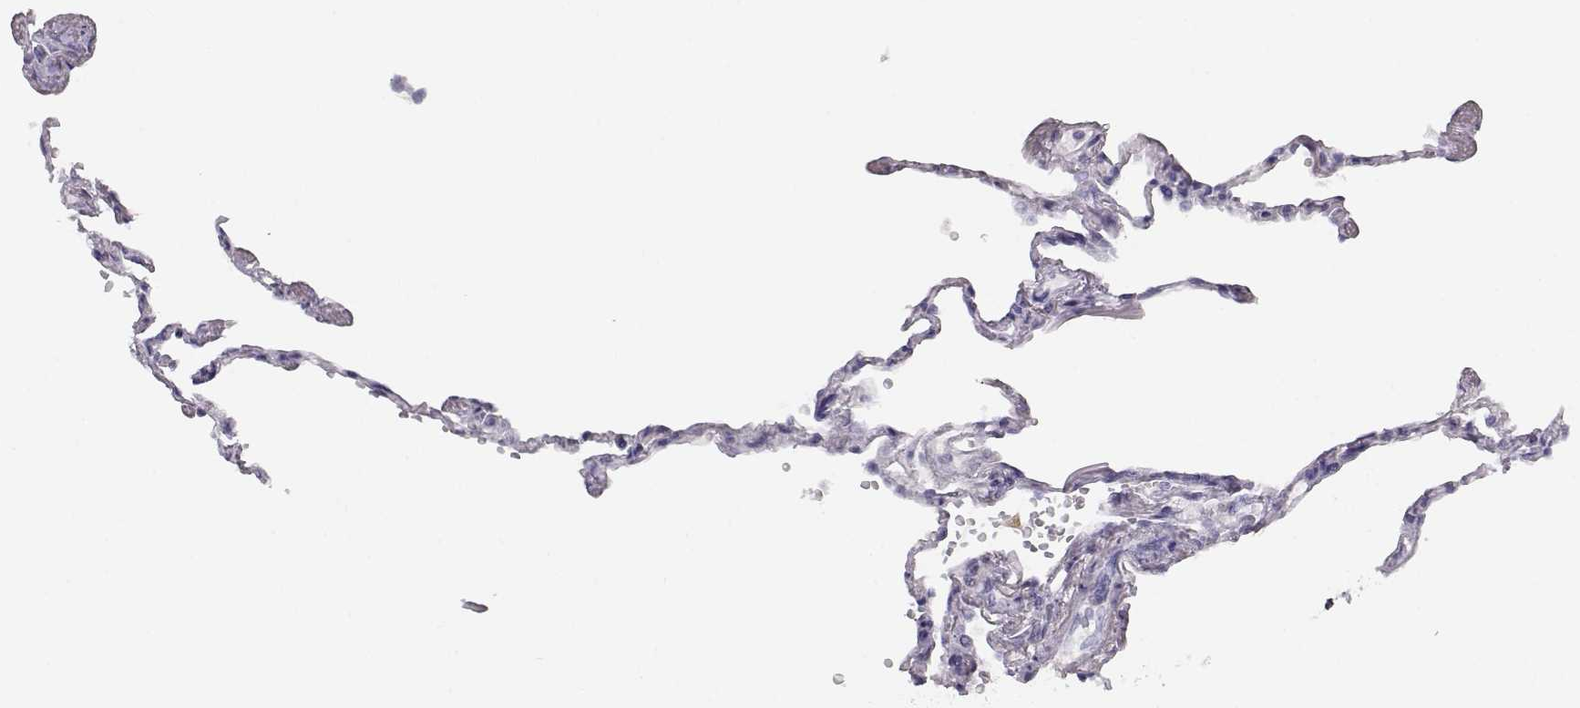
{"staining": {"intensity": "negative", "quantity": "none", "location": "none"}, "tissue": "lung", "cell_type": "Alveolar cells", "image_type": "normal", "snomed": [{"axis": "morphology", "description": "Normal tissue, NOS"}, {"axis": "topography", "description": "Lung"}], "caption": "An image of human lung is negative for staining in alveolar cells. (DAB (3,3'-diaminobenzidine) immunohistochemistry (IHC), high magnification).", "gene": "FAM166A", "patient": {"sex": "male", "age": 78}}